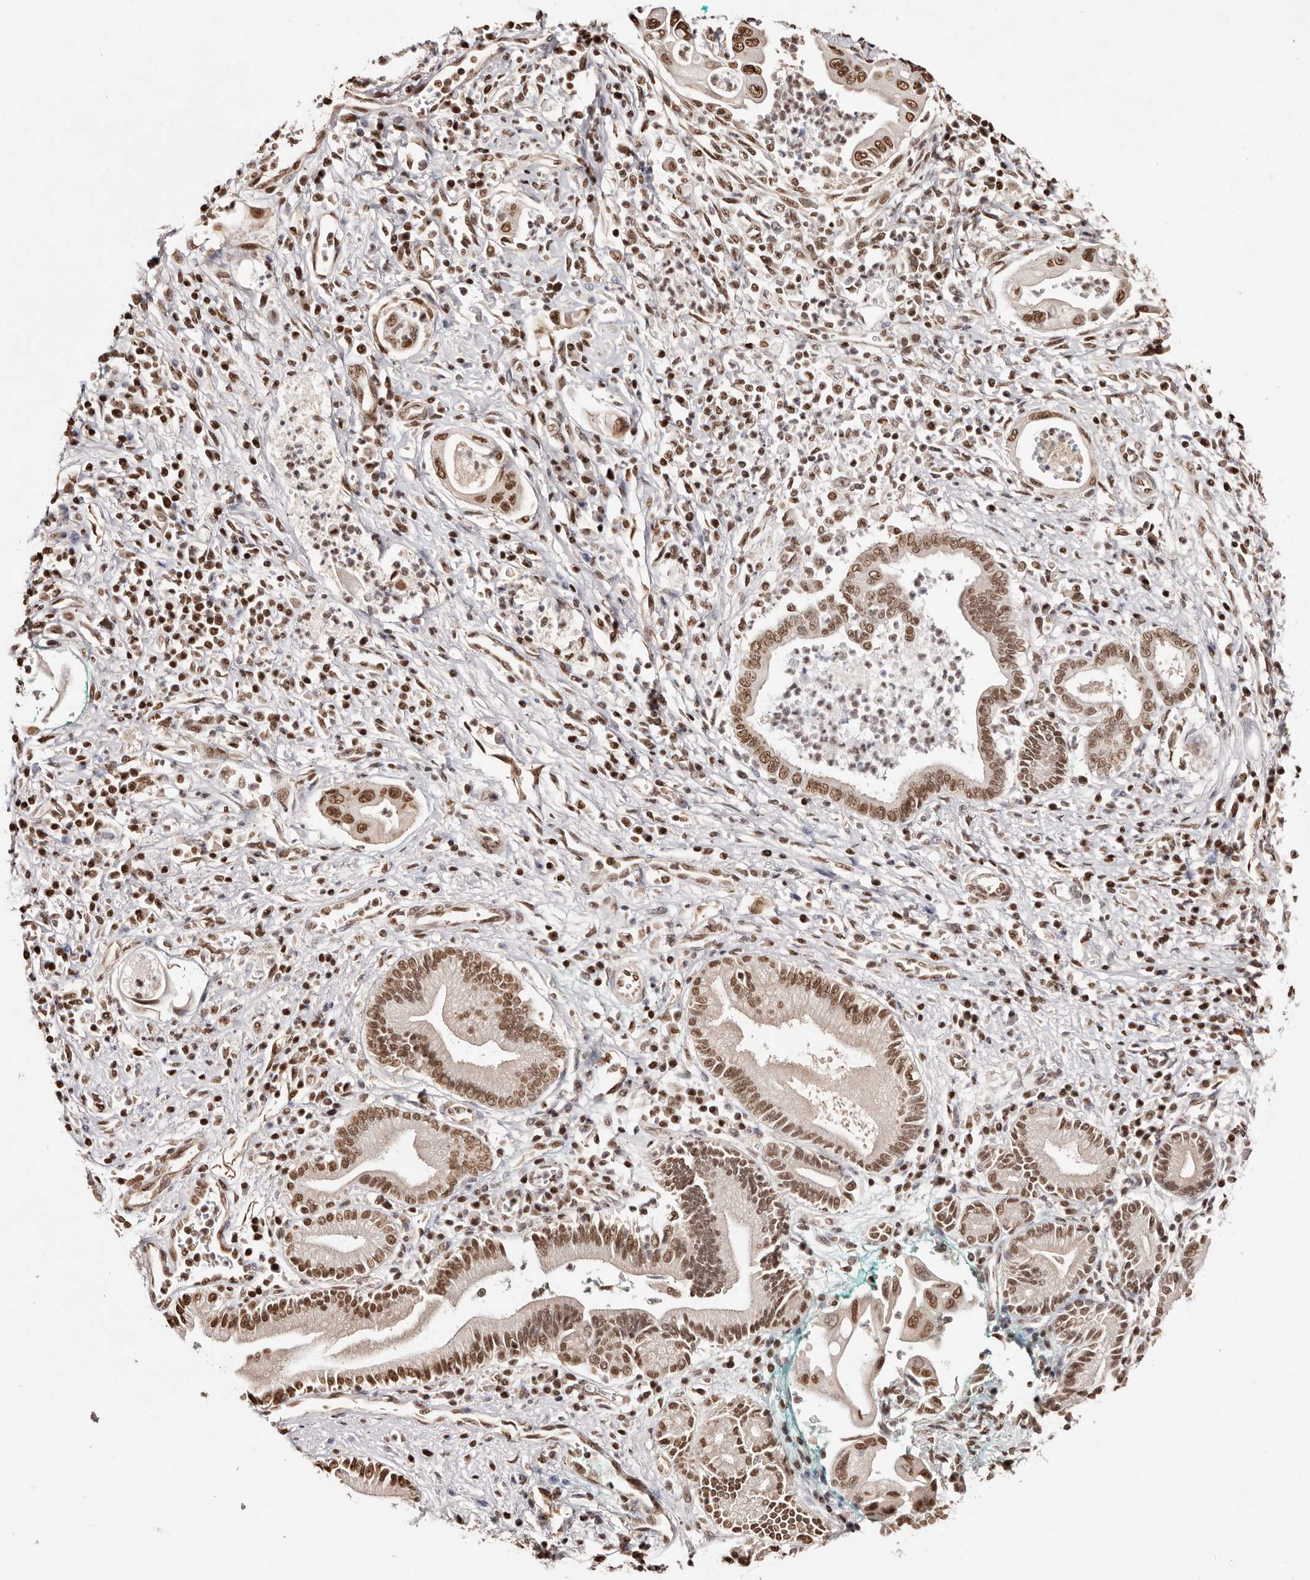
{"staining": {"intensity": "moderate", "quantity": ">75%", "location": "nuclear"}, "tissue": "pancreatic cancer", "cell_type": "Tumor cells", "image_type": "cancer", "snomed": [{"axis": "morphology", "description": "Adenocarcinoma, NOS"}, {"axis": "topography", "description": "Pancreas"}], "caption": "Human pancreatic cancer (adenocarcinoma) stained with a protein marker reveals moderate staining in tumor cells.", "gene": "BICRAL", "patient": {"sex": "male", "age": 78}}